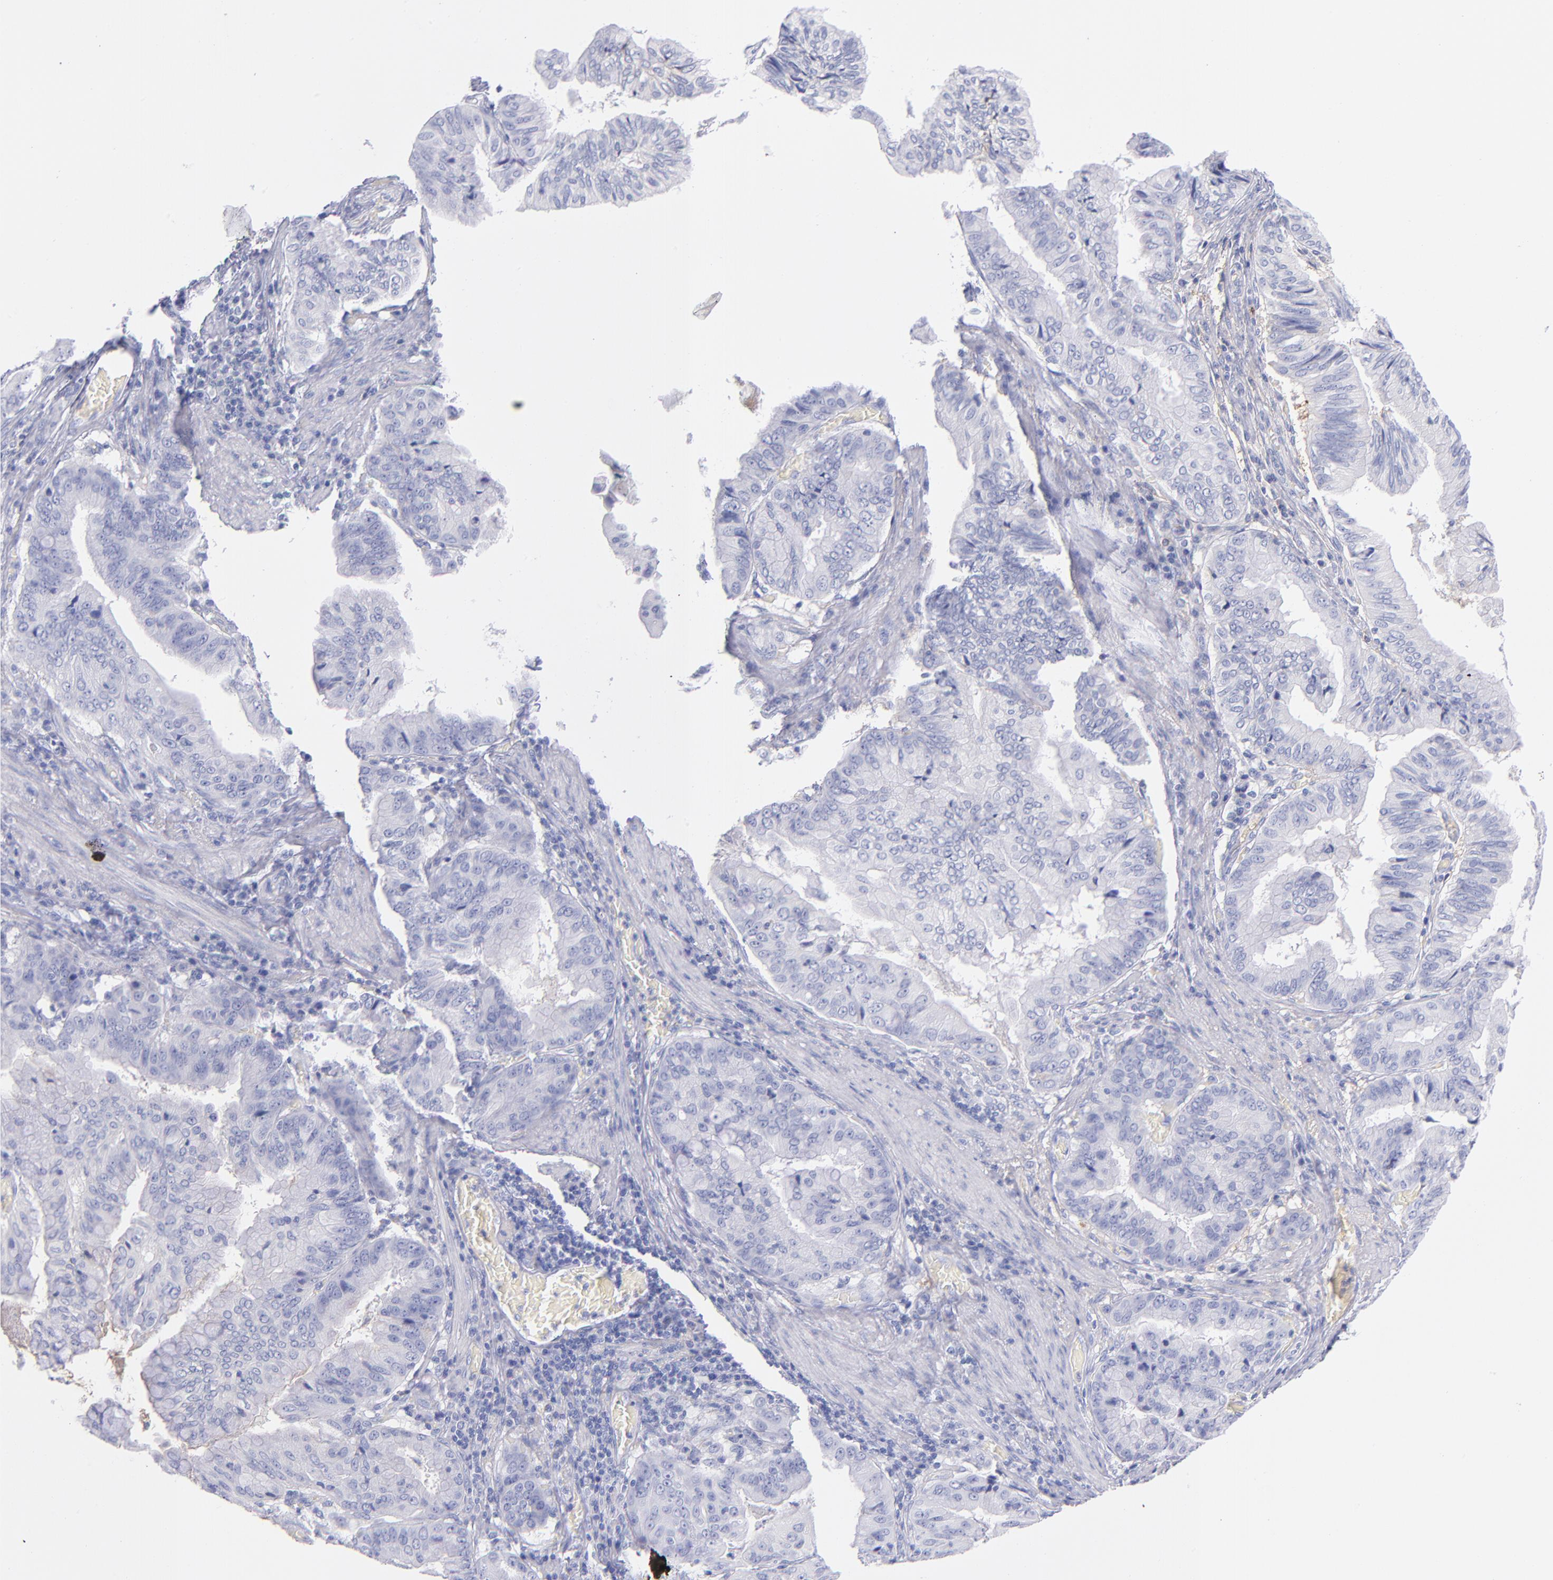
{"staining": {"intensity": "negative", "quantity": "none", "location": "none"}, "tissue": "stomach cancer", "cell_type": "Tumor cells", "image_type": "cancer", "snomed": [{"axis": "morphology", "description": "Adenocarcinoma, NOS"}, {"axis": "topography", "description": "Stomach, upper"}], "caption": "Human stomach cancer (adenocarcinoma) stained for a protein using immunohistochemistry (IHC) demonstrates no positivity in tumor cells.", "gene": "HP", "patient": {"sex": "male", "age": 80}}